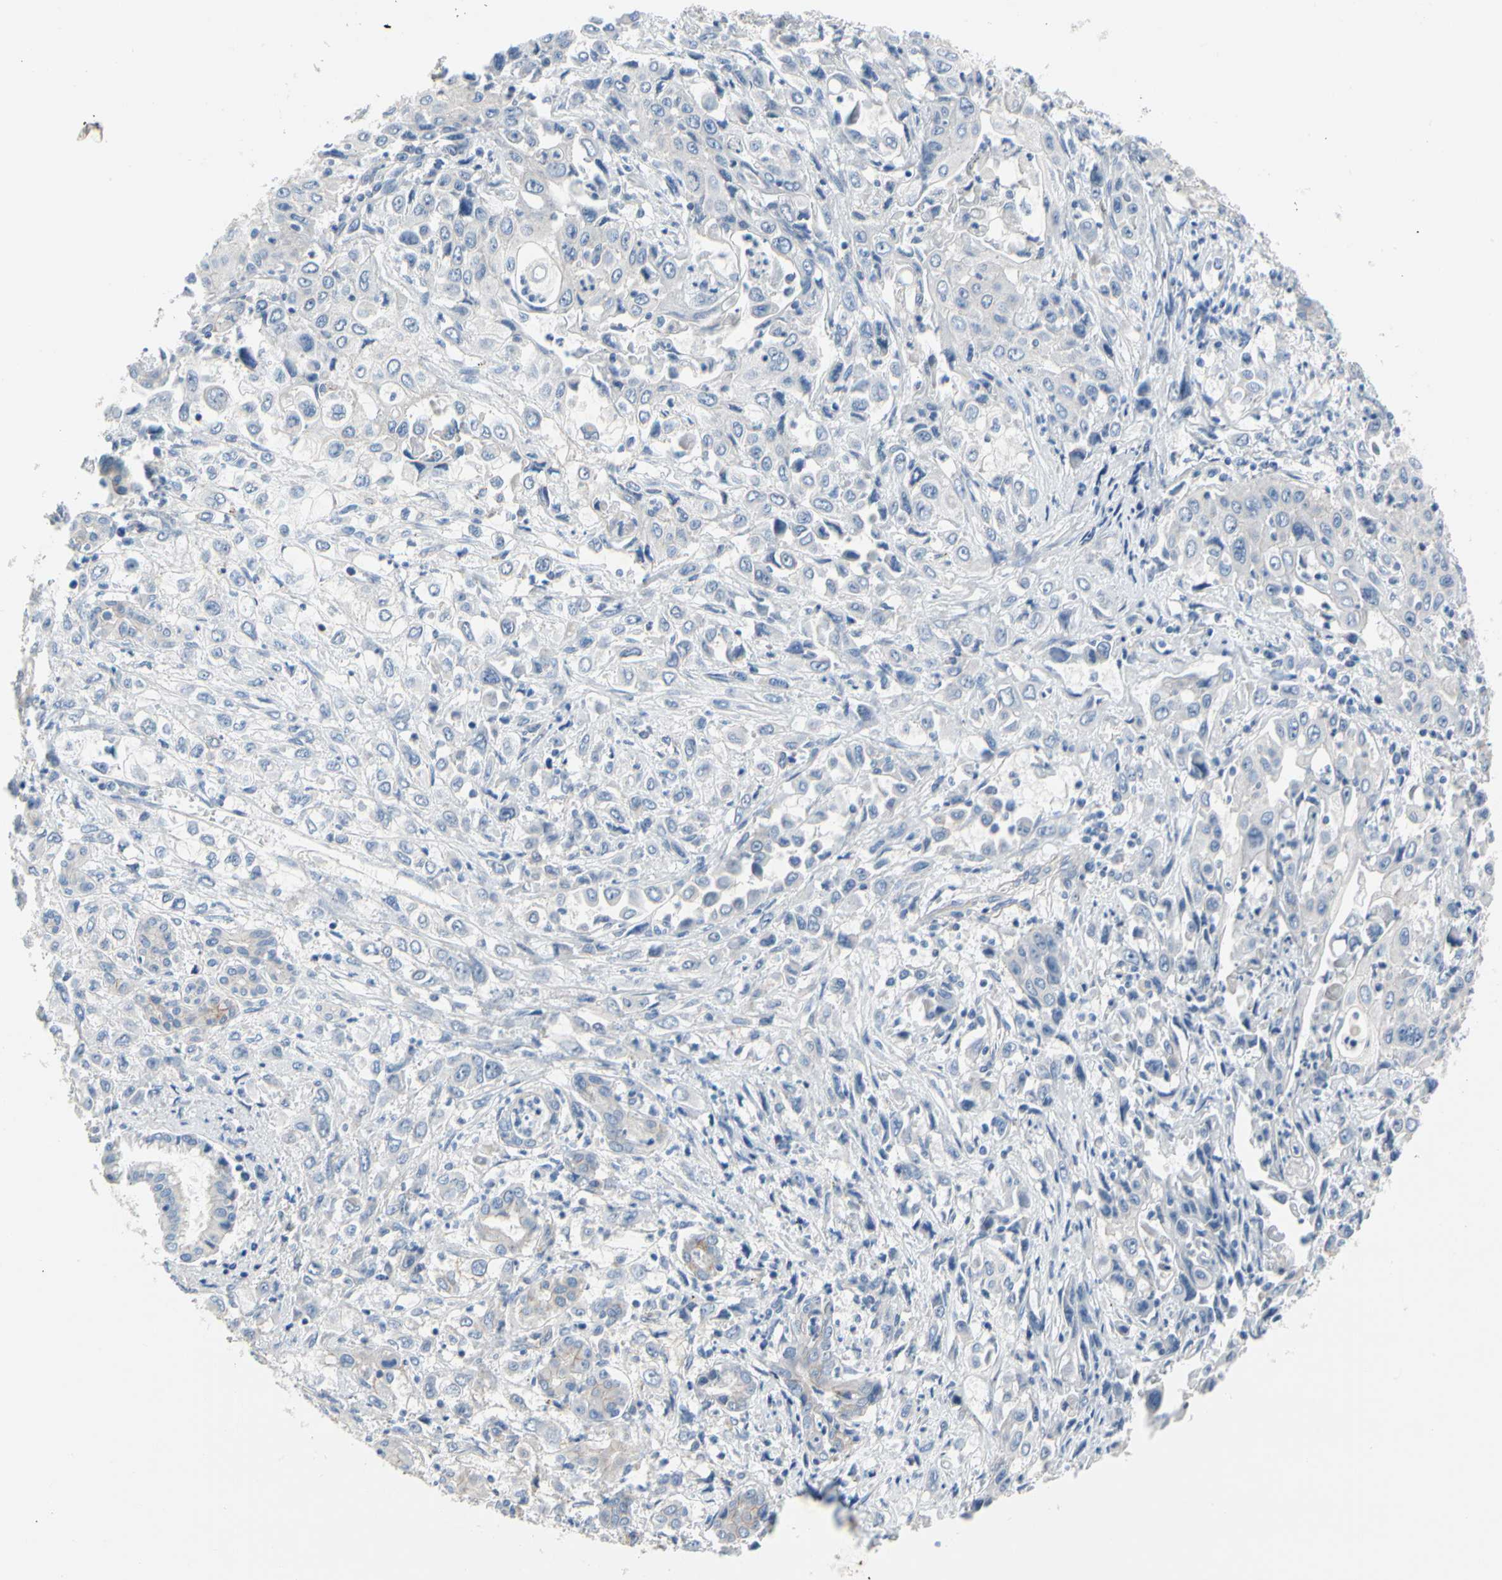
{"staining": {"intensity": "negative", "quantity": "none", "location": "none"}, "tissue": "pancreatic cancer", "cell_type": "Tumor cells", "image_type": "cancer", "snomed": [{"axis": "morphology", "description": "Adenocarcinoma, NOS"}, {"axis": "topography", "description": "Pancreas"}], "caption": "A high-resolution image shows IHC staining of pancreatic cancer, which displays no significant staining in tumor cells.", "gene": "CA14", "patient": {"sex": "male", "age": 70}}